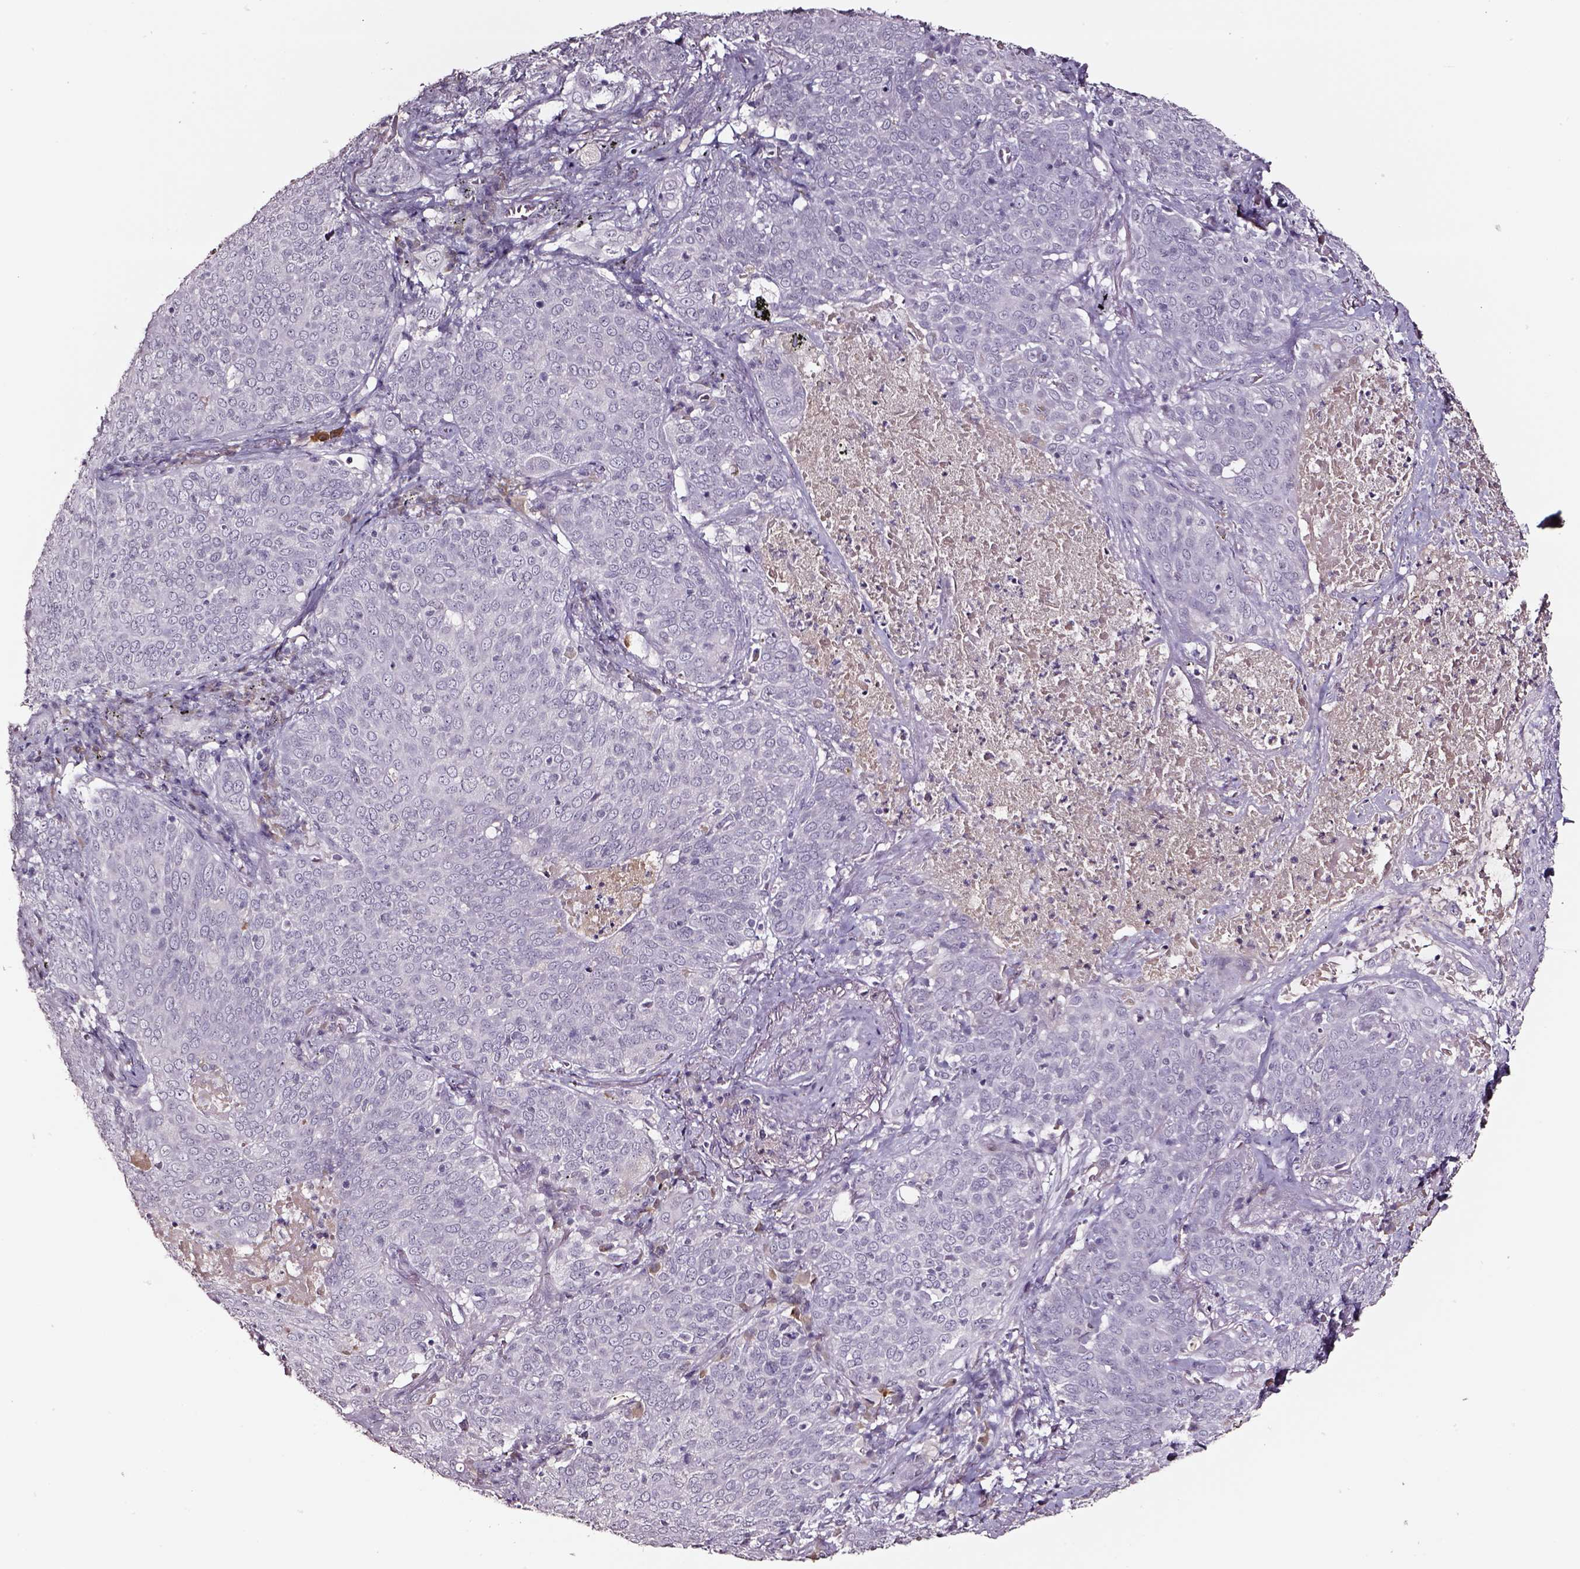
{"staining": {"intensity": "negative", "quantity": "none", "location": "none"}, "tissue": "lung cancer", "cell_type": "Tumor cells", "image_type": "cancer", "snomed": [{"axis": "morphology", "description": "Squamous cell carcinoma, NOS"}, {"axis": "topography", "description": "Lung"}], "caption": "DAB (3,3'-diaminobenzidine) immunohistochemical staining of squamous cell carcinoma (lung) reveals no significant staining in tumor cells. (DAB (3,3'-diaminobenzidine) IHC, high magnification).", "gene": "SMIM17", "patient": {"sex": "male", "age": 82}}